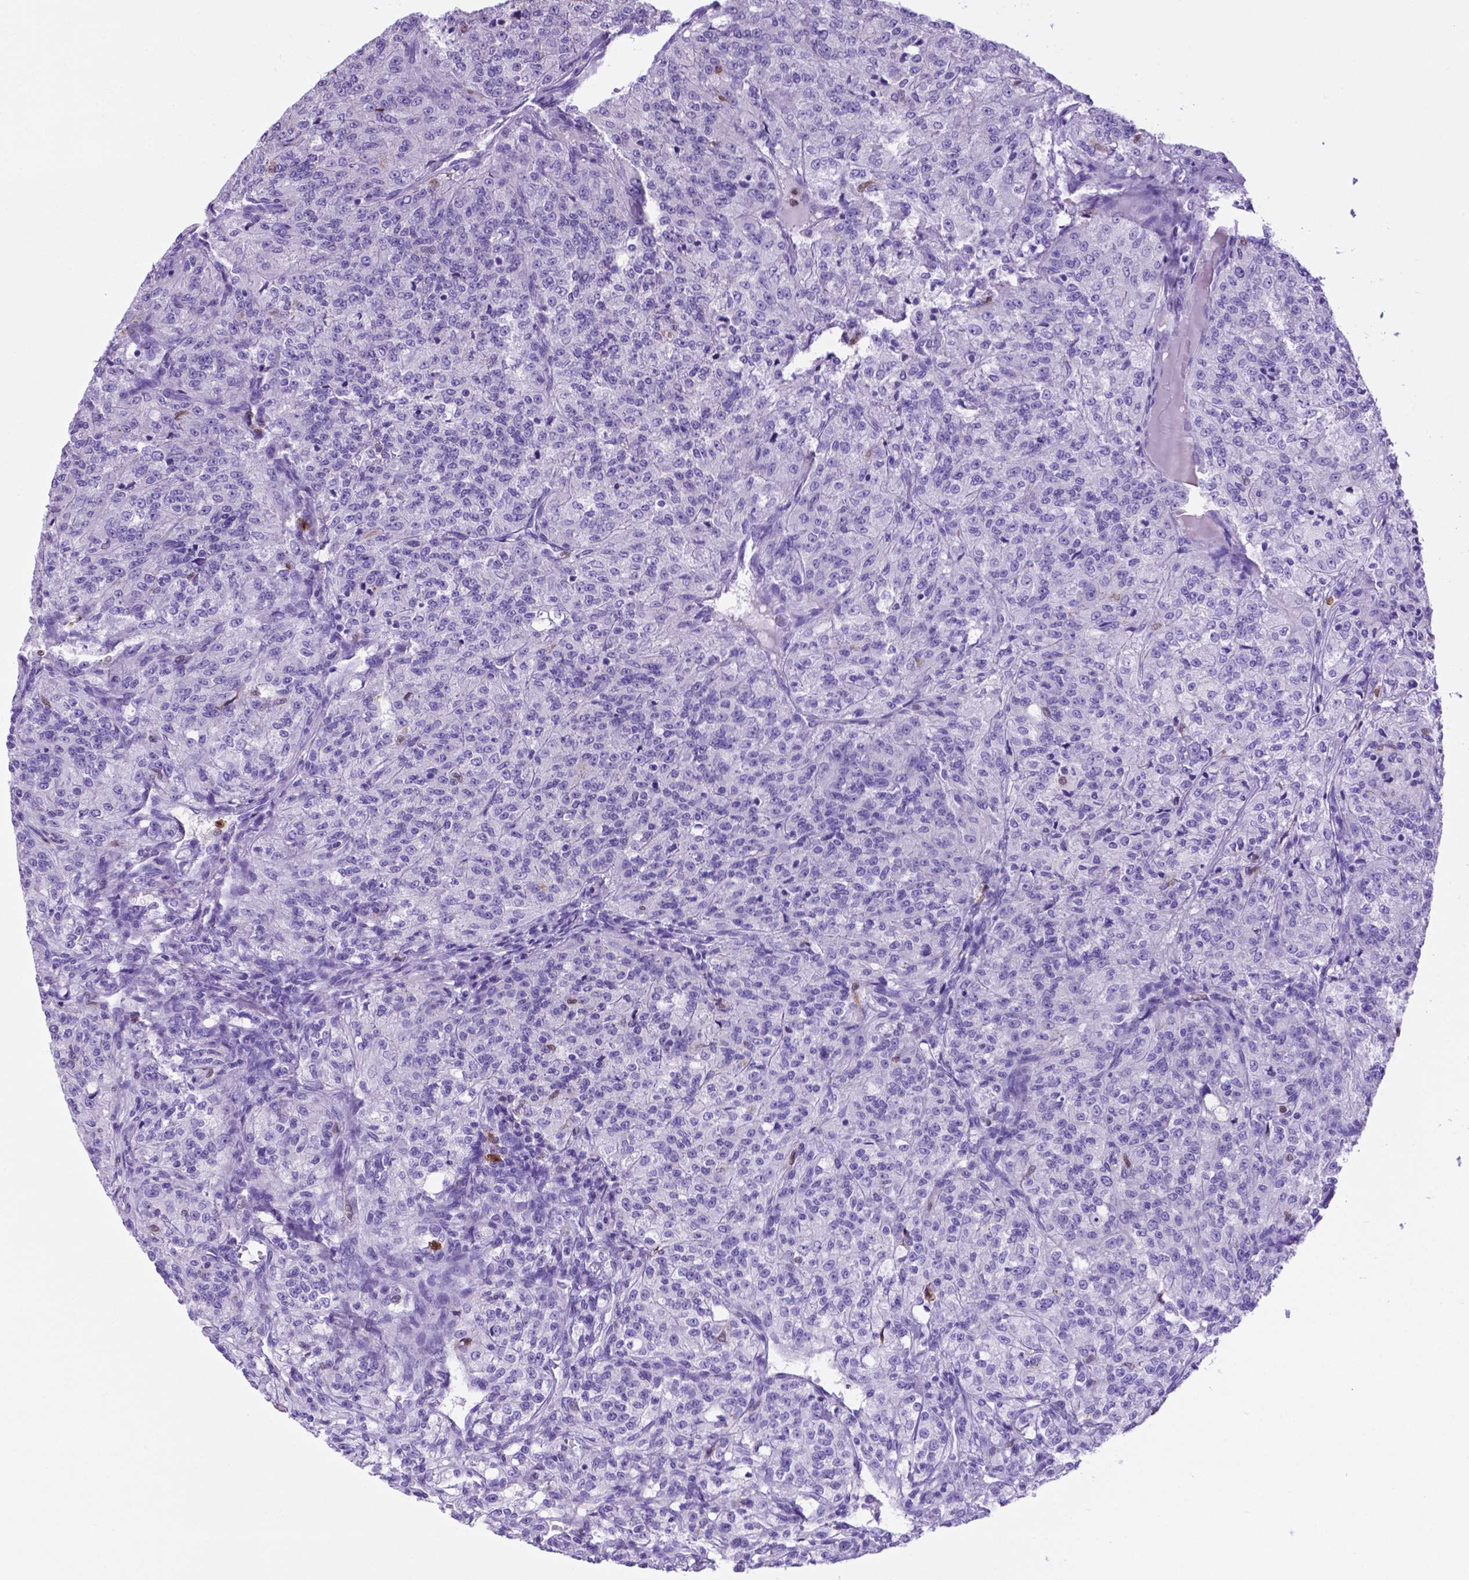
{"staining": {"intensity": "negative", "quantity": "none", "location": "none"}, "tissue": "renal cancer", "cell_type": "Tumor cells", "image_type": "cancer", "snomed": [{"axis": "morphology", "description": "Adenocarcinoma, NOS"}, {"axis": "topography", "description": "Kidney"}], "caption": "Tumor cells are negative for brown protein staining in renal adenocarcinoma. The staining is performed using DAB brown chromogen with nuclei counter-stained in using hematoxylin.", "gene": "LZTR1", "patient": {"sex": "female", "age": 63}}